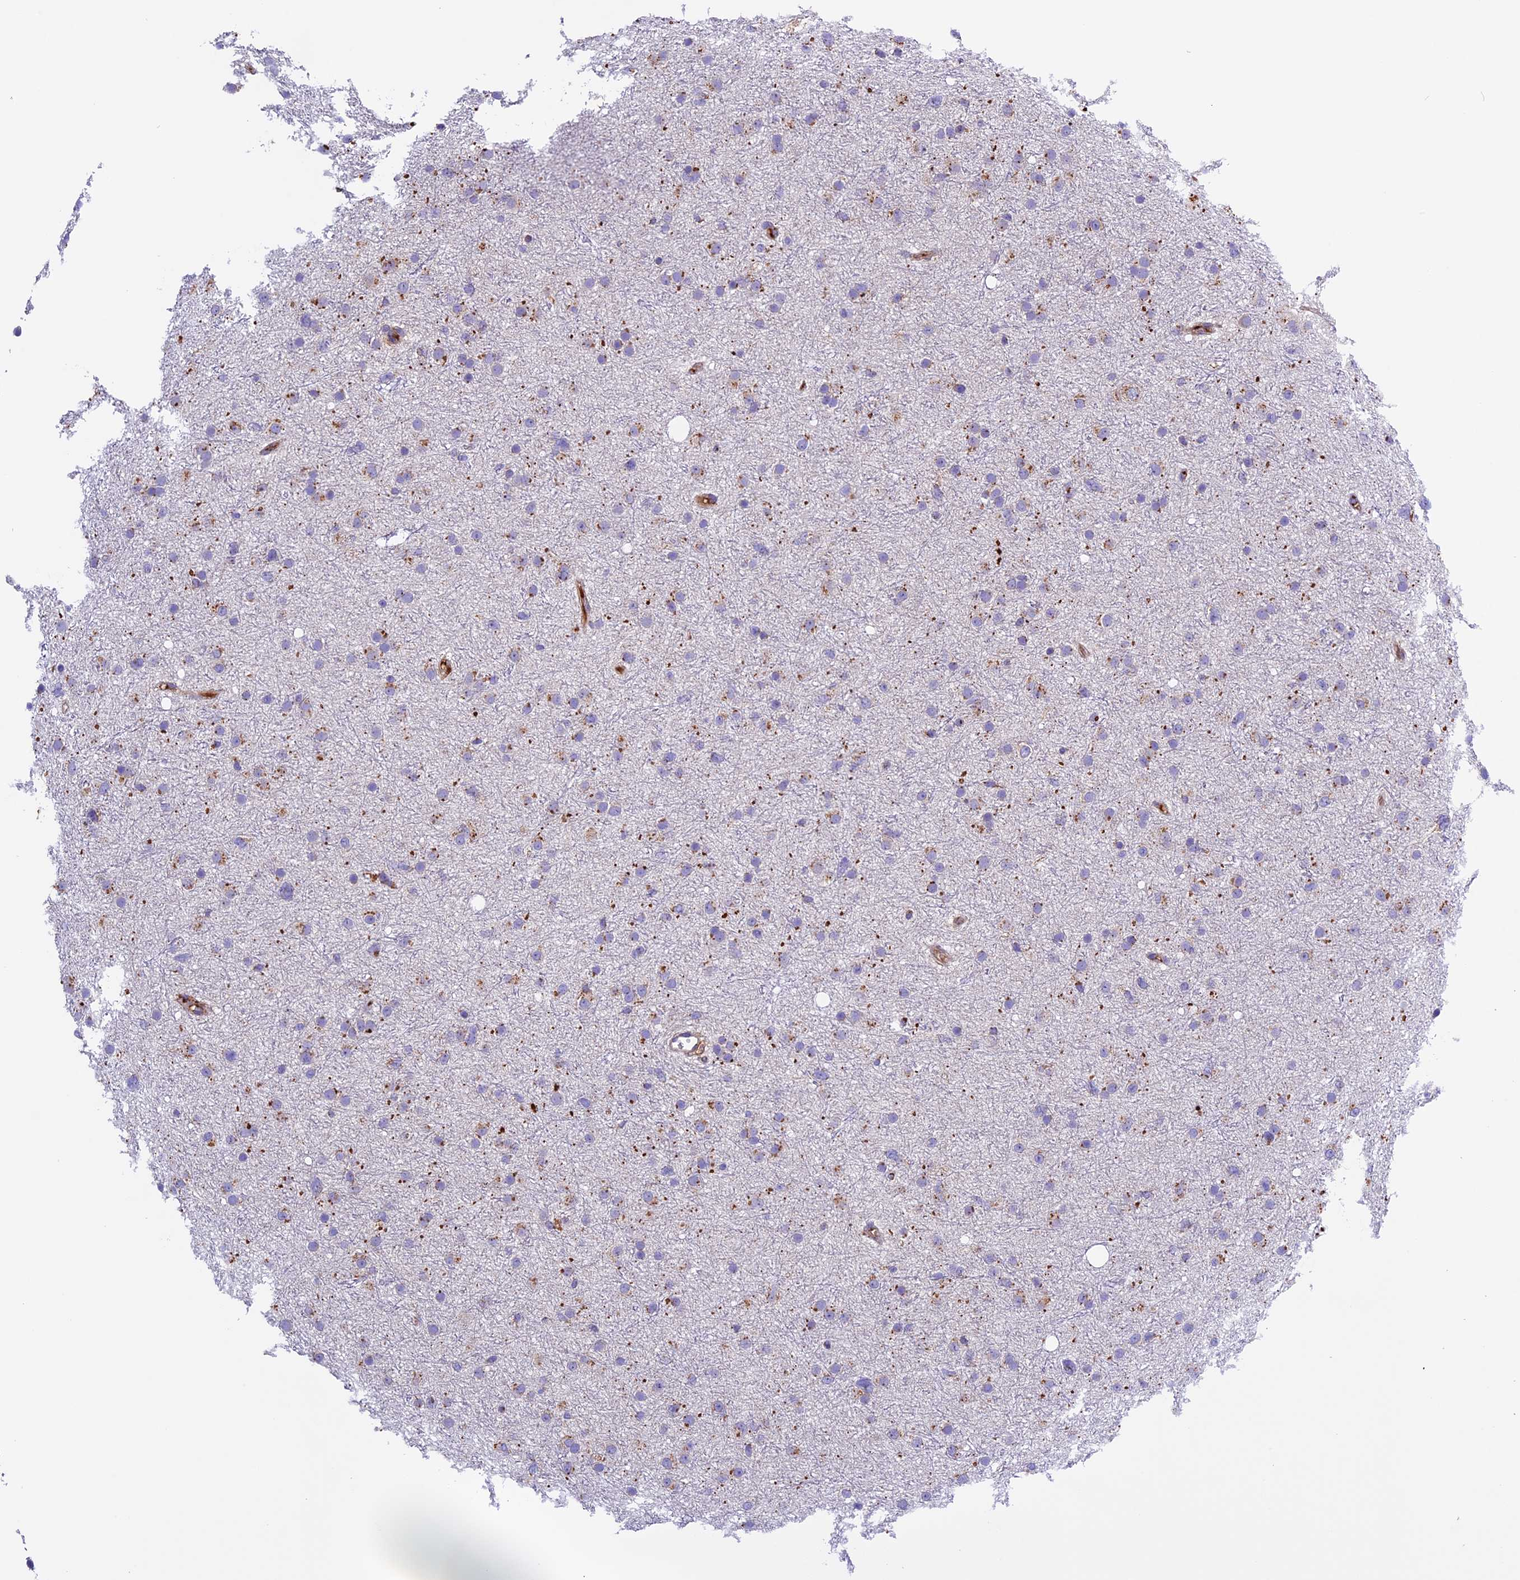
{"staining": {"intensity": "moderate", "quantity": "25%-75%", "location": "cytoplasmic/membranous"}, "tissue": "glioma", "cell_type": "Tumor cells", "image_type": "cancer", "snomed": [{"axis": "morphology", "description": "Glioma, malignant, Low grade"}, {"axis": "topography", "description": "Cerebral cortex"}], "caption": "Immunohistochemistry (IHC) staining of glioma, which shows medium levels of moderate cytoplasmic/membranous expression in approximately 25%-75% of tumor cells indicating moderate cytoplasmic/membranous protein positivity. The staining was performed using DAB (brown) for protein detection and nuclei were counterstained in hematoxylin (blue).", "gene": "METTL22", "patient": {"sex": "female", "age": 39}}